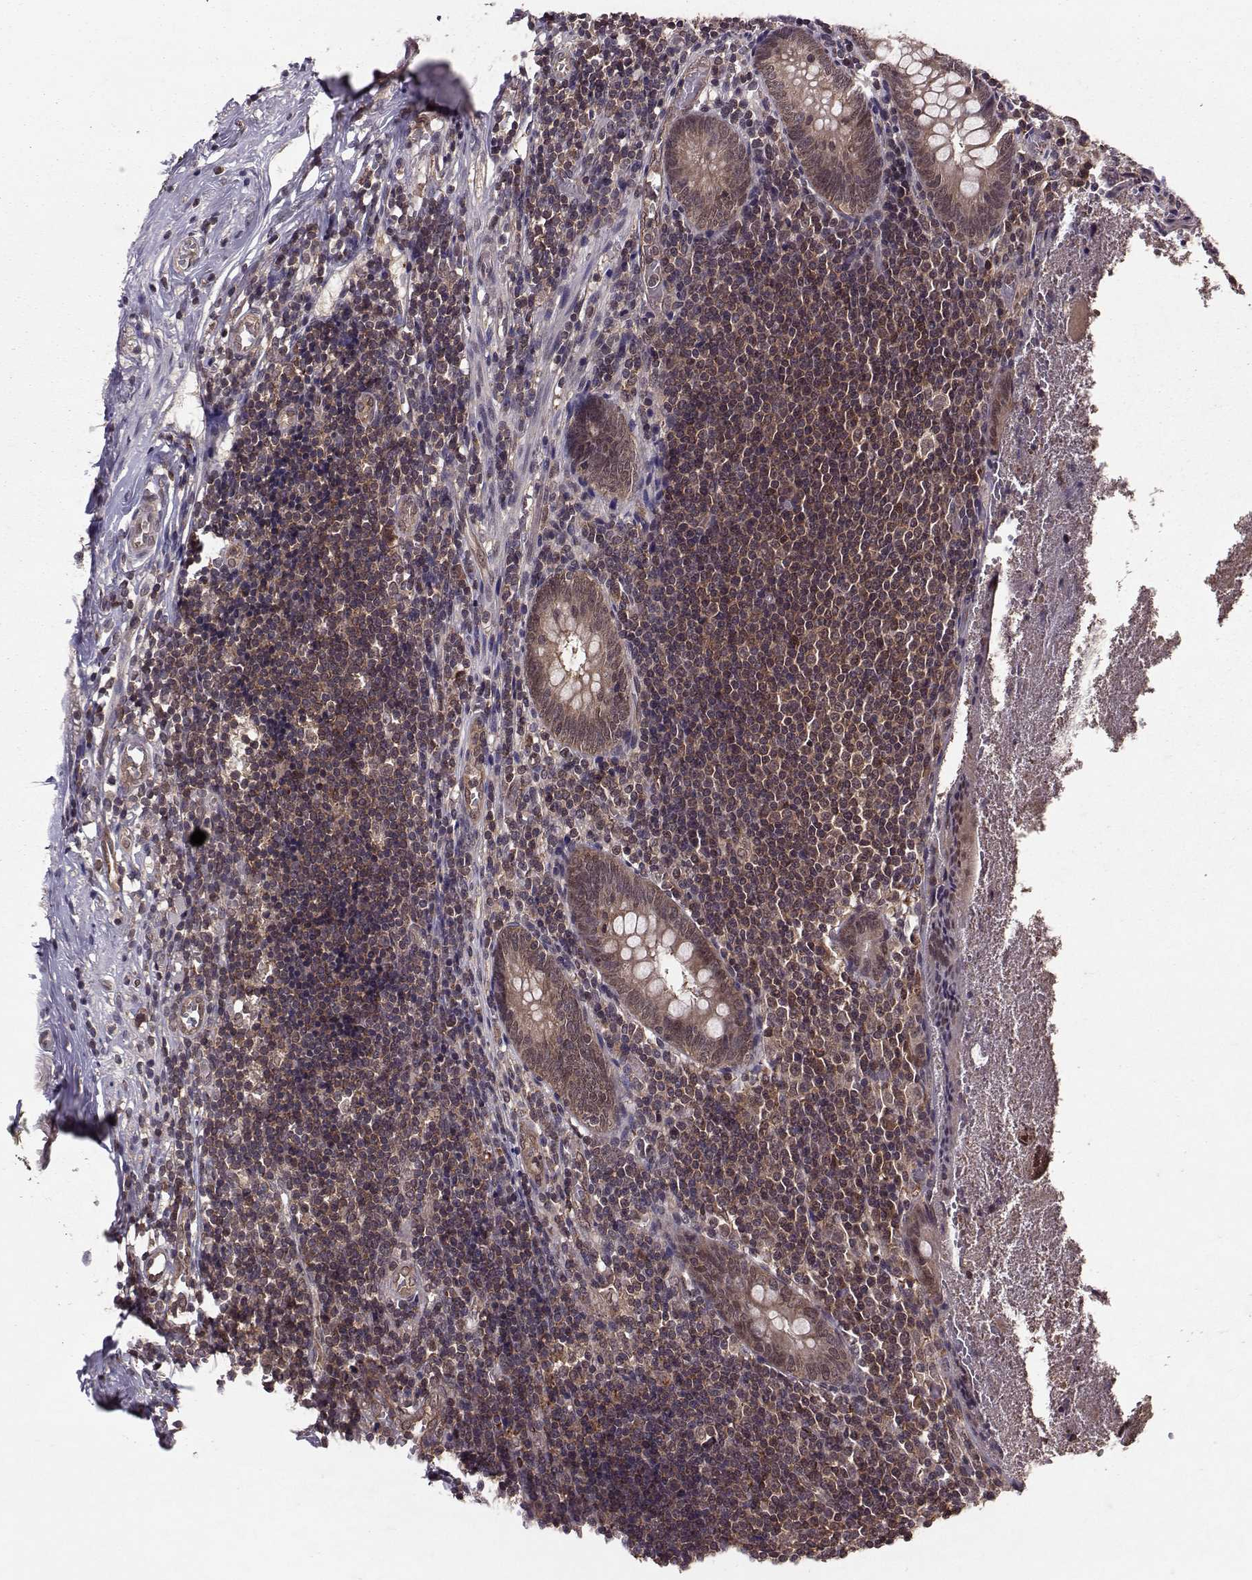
{"staining": {"intensity": "moderate", "quantity": ">75%", "location": "cytoplasmic/membranous"}, "tissue": "appendix", "cell_type": "Glandular cells", "image_type": "normal", "snomed": [{"axis": "morphology", "description": "Normal tissue, NOS"}, {"axis": "topography", "description": "Appendix"}], "caption": "Glandular cells demonstrate medium levels of moderate cytoplasmic/membranous positivity in about >75% of cells in normal appendix.", "gene": "PPP2R2A", "patient": {"sex": "female", "age": 23}}